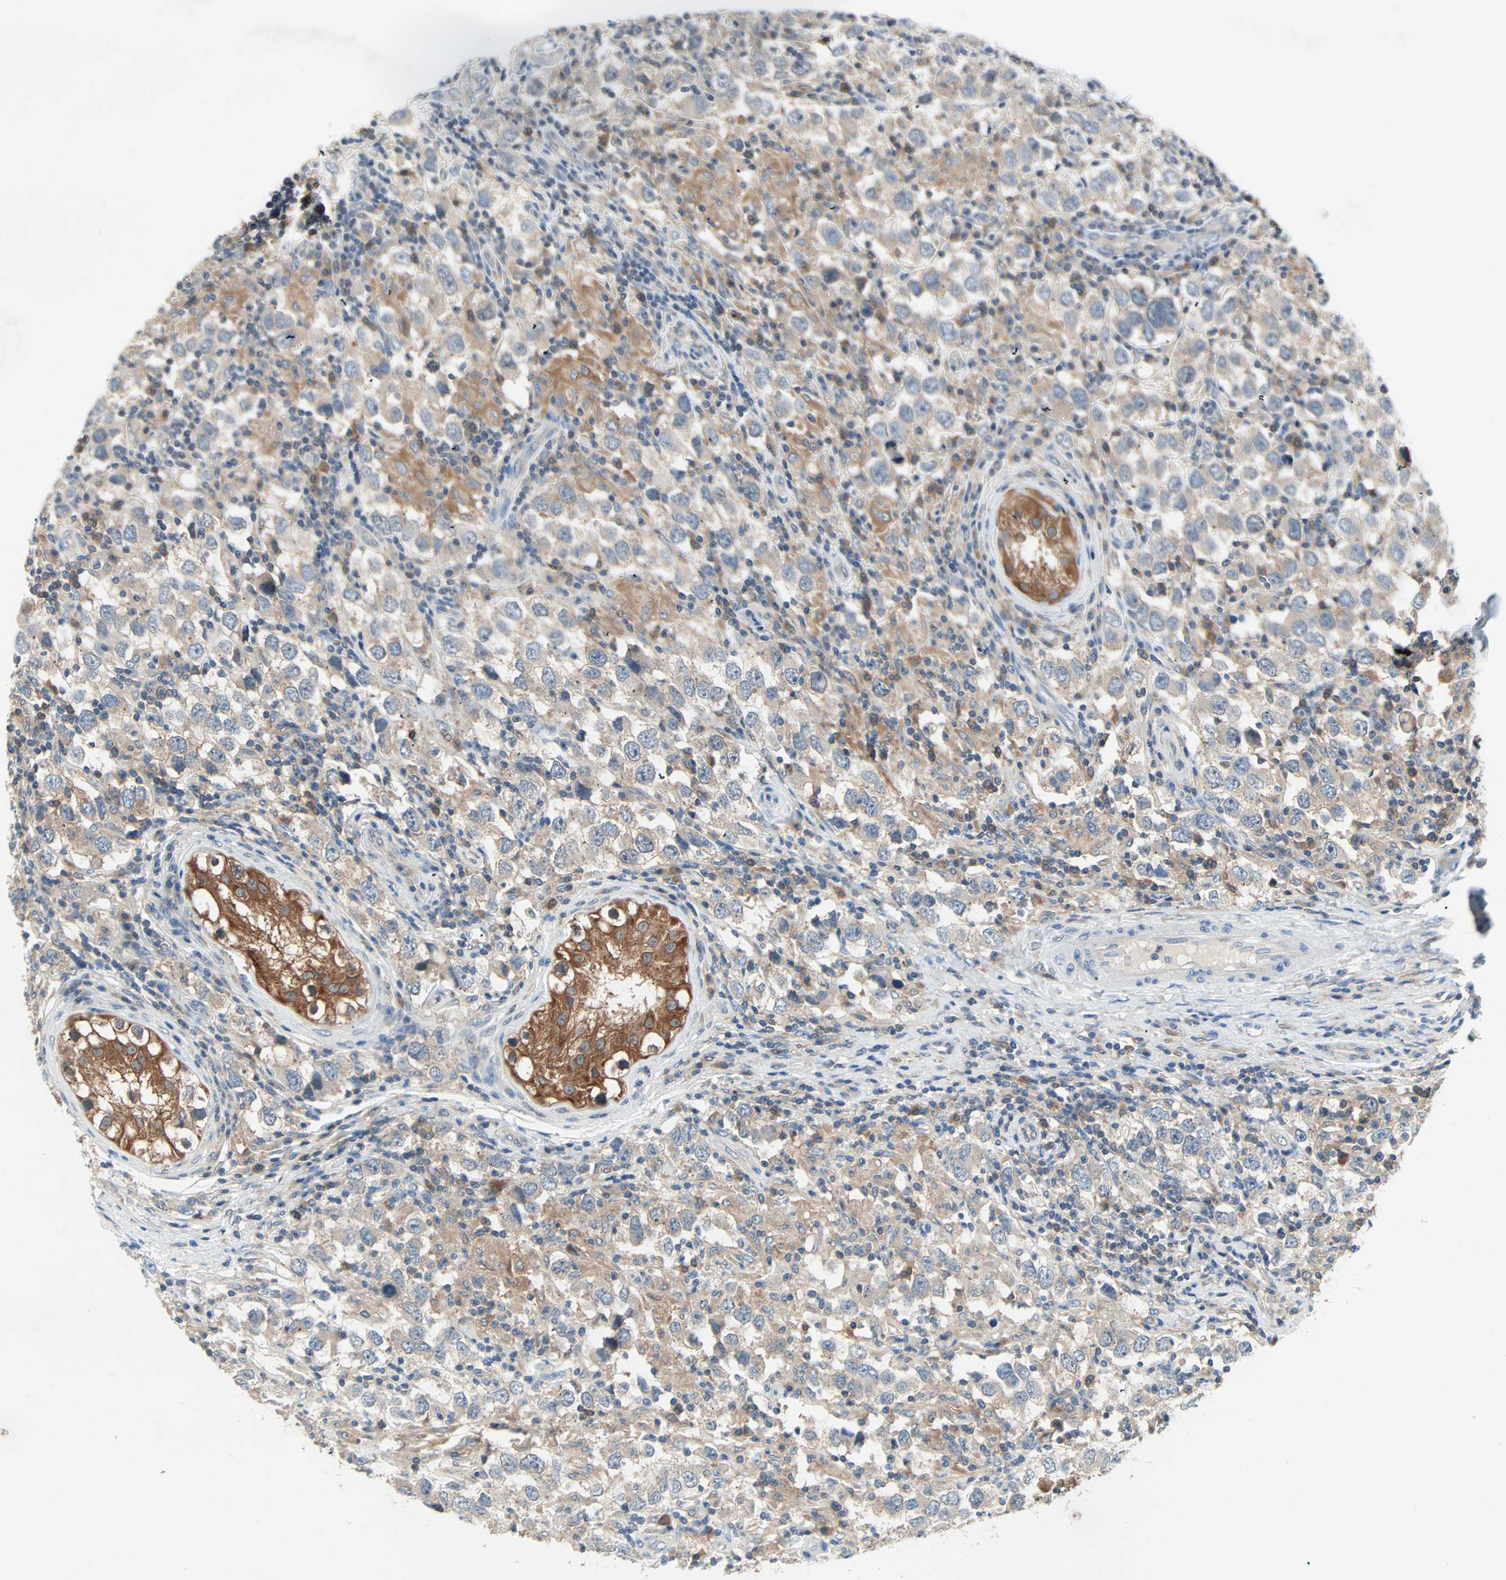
{"staining": {"intensity": "moderate", "quantity": "25%-75%", "location": "cytoplasmic/membranous"}, "tissue": "testis cancer", "cell_type": "Tumor cells", "image_type": "cancer", "snomed": [{"axis": "morphology", "description": "Carcinoma, Embryonal, NOS"}, {"axis": "topography", "description": "Testis"}], "caption": "Testis cancer stained with immunohistochemistry exhibits moderate cytoplasmic/membranous positivity in about 25%-75% of tumor cells. Using DAB (3,3'-diaminobenzidine) (brown) and hematoxylin (blue) stains, captured at high magnification using brightfield microscopy.", "gene": "SMIM8", "patient": {"sex": "male", "age": 21}}